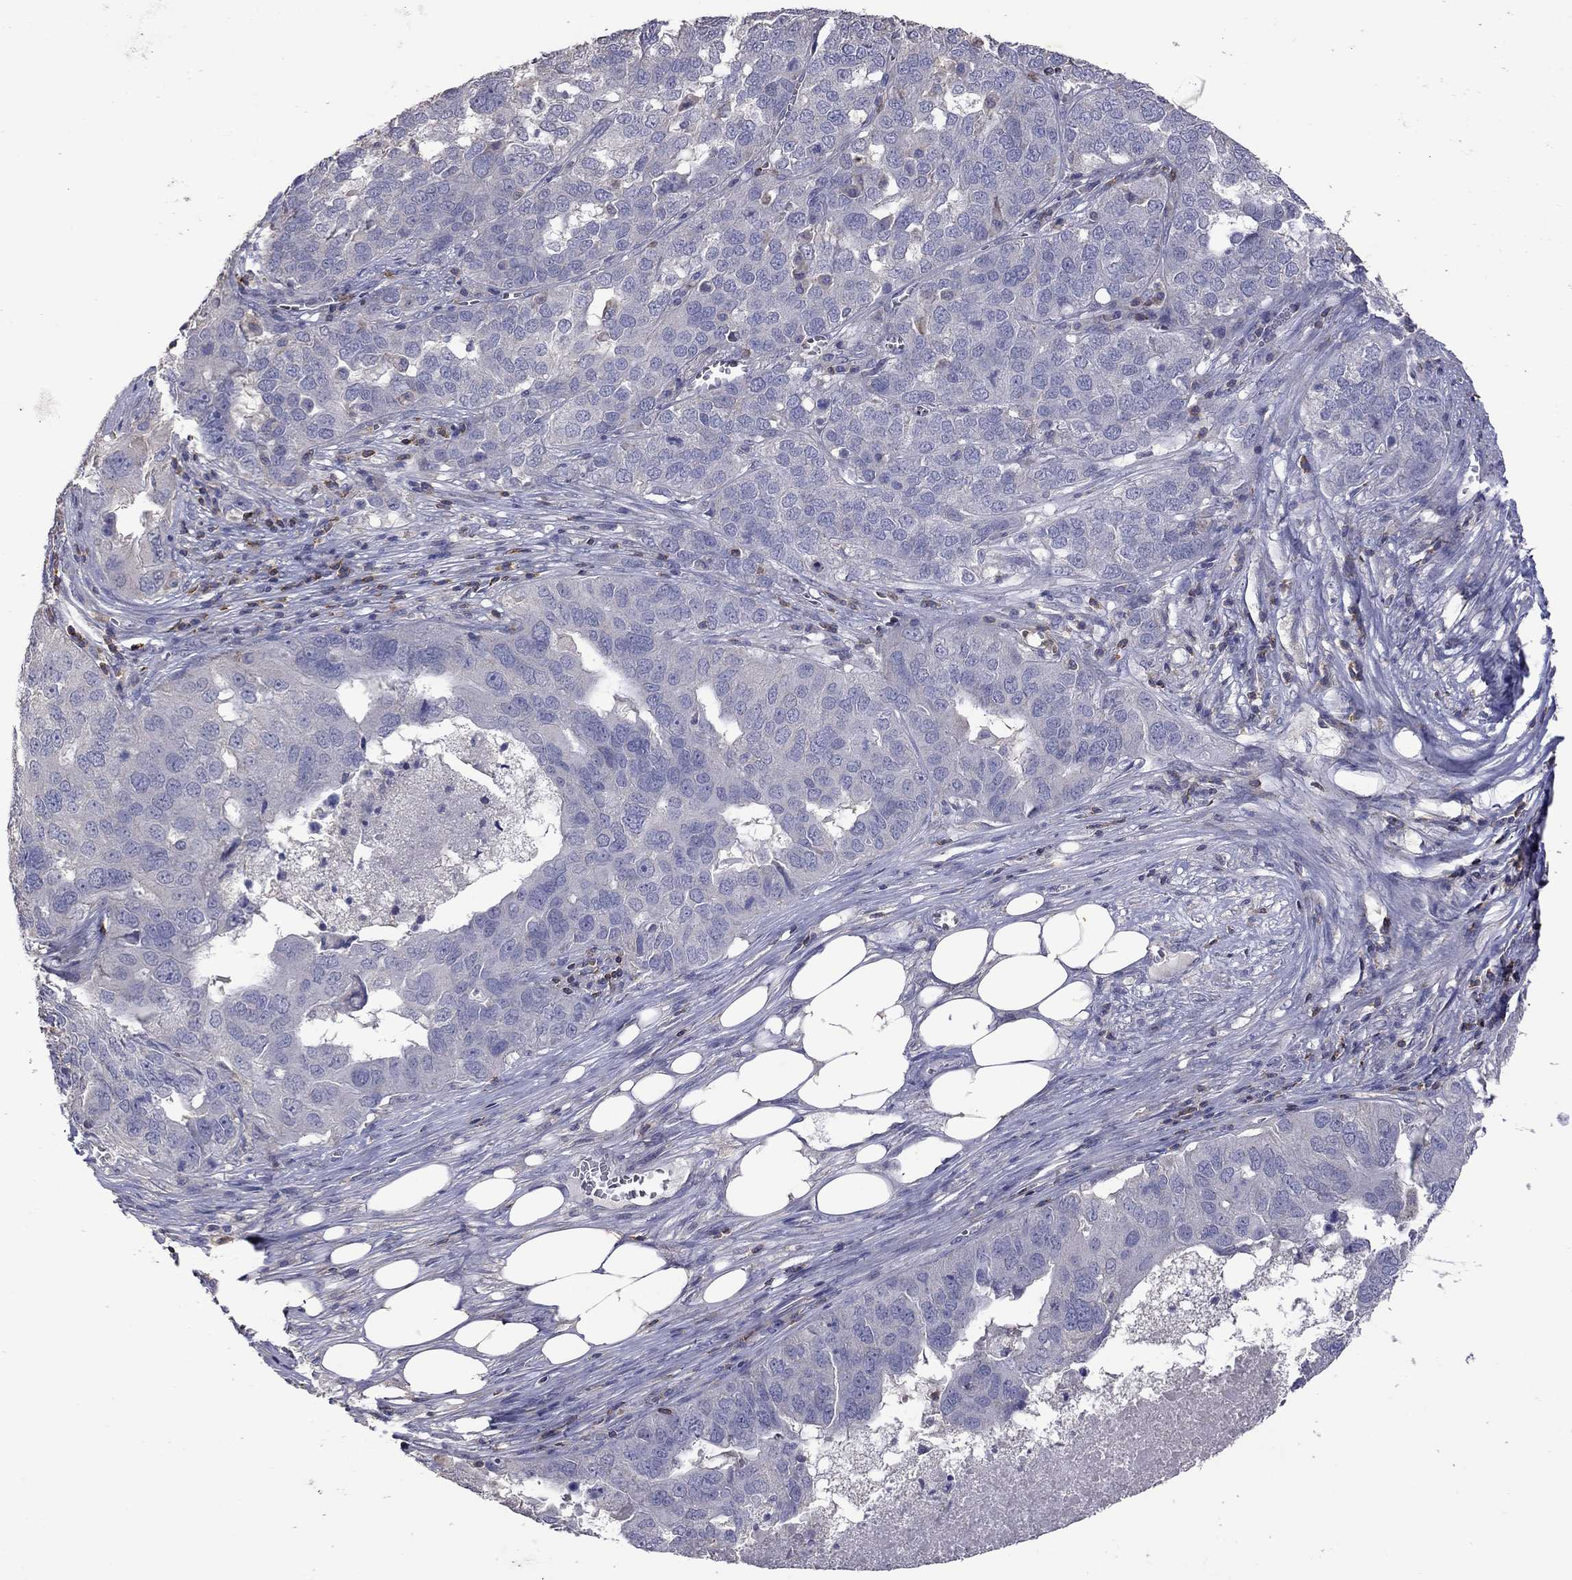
{"staining": {"intensity": "negative", "quantity": "none", "location": "none"}, "tissue": "ovarian cancer", "cell_type": "Tumor cells", "image_type": "cancer", "snomed": [{"axis": "morphology", "description": "Carcinoma, endometroid"}, {"axis": "topography", "description": "Soft tissue"}, {"axis": "topography", "description": "Ovary"}], "caption": "Immunohistochemistry (IHC) micrograph of ovarian cancer stained for a protein (brown), which reveals no staining in tumor cells.", "gene": "IPCEF1", "patient": {"sex": "female", "age": 52}}